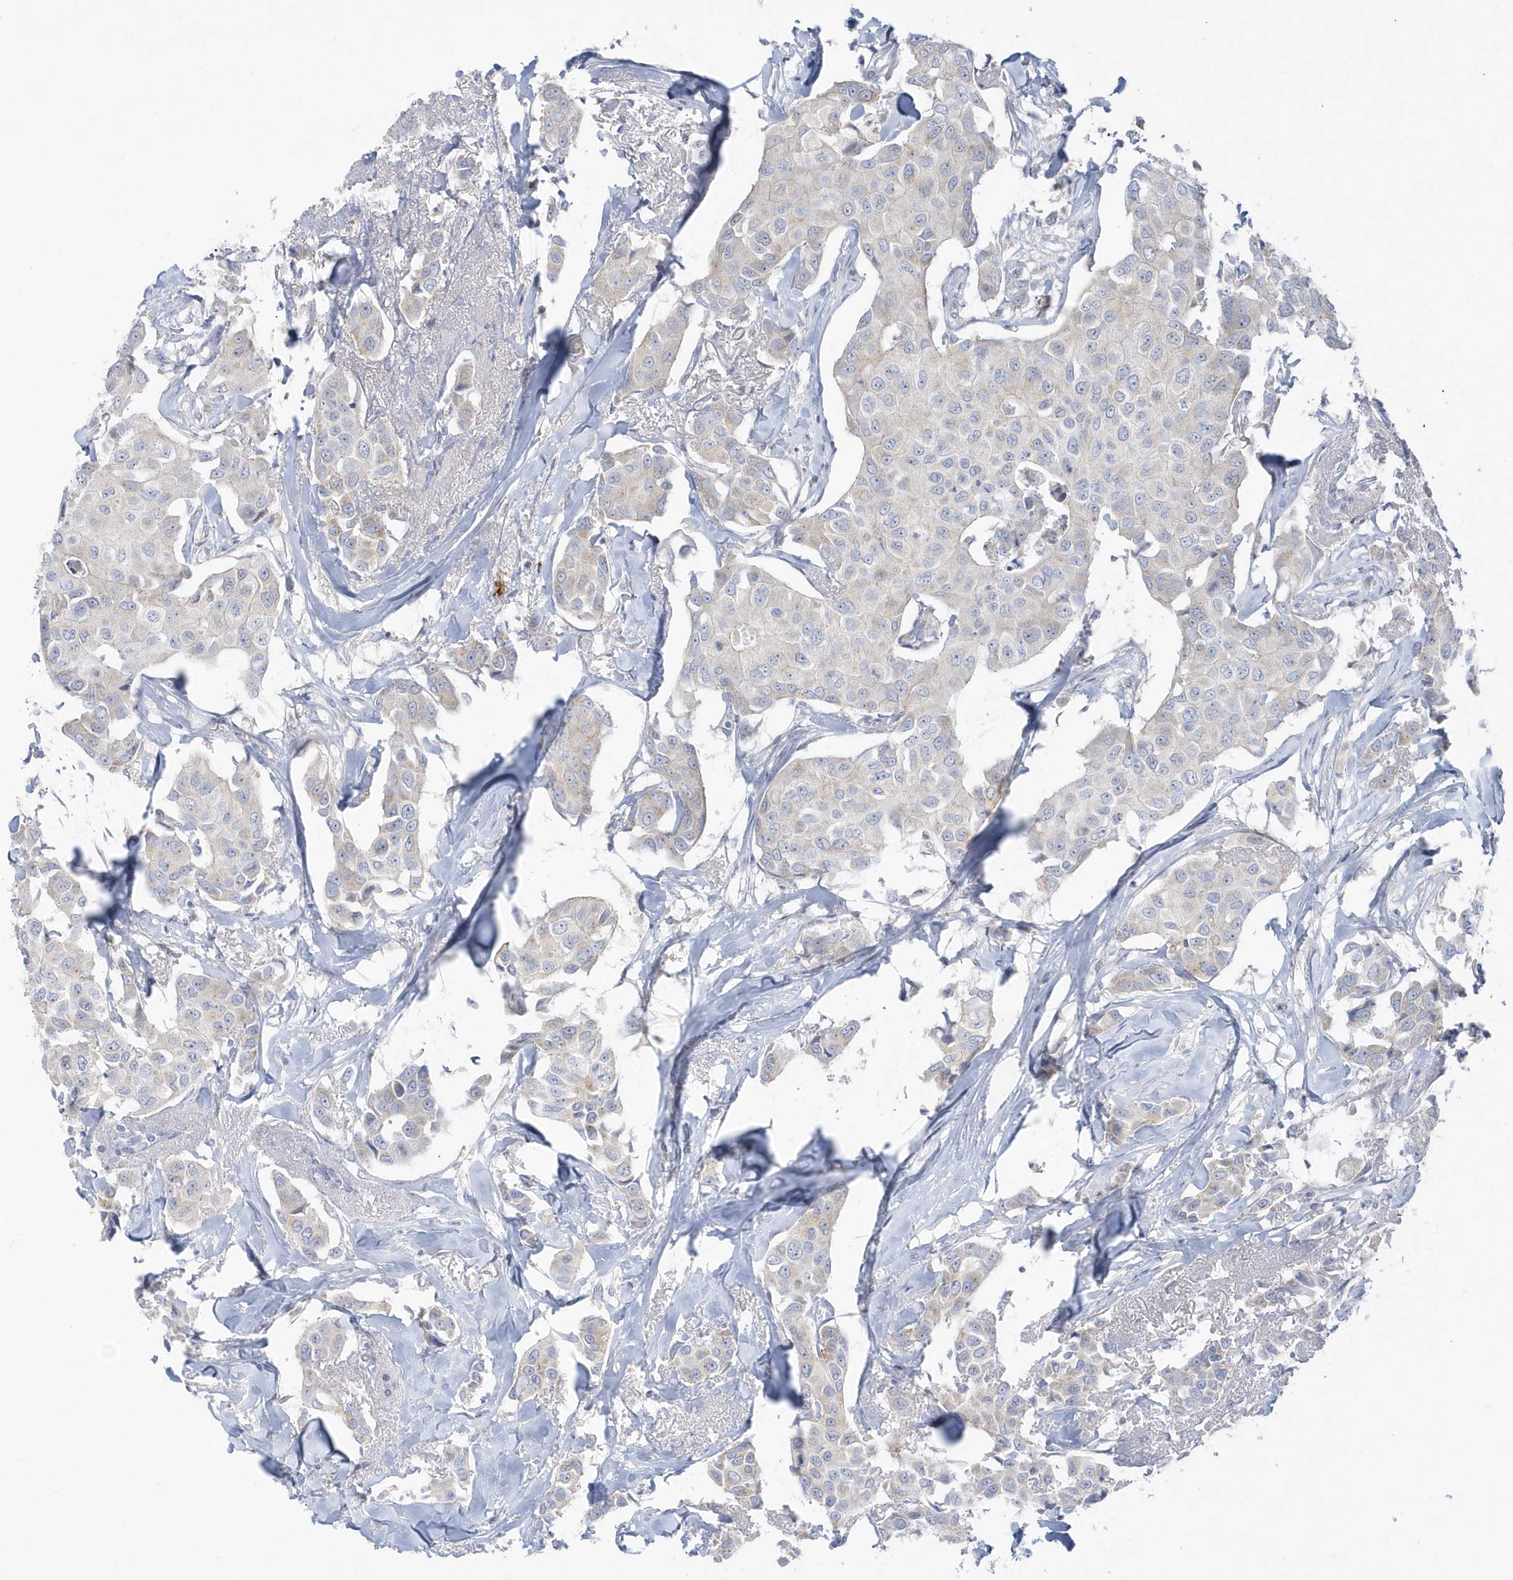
{"staining": {"intensity": "negative", "quantity": "none", "location": "none"}, "tissue": "breast cancer", "cell_type": "Tumor cells", "image_type": "cancer", "snomed": [{"axis": "morphology", "description": "Duct carcinoma"}, {"axis": "topography", "description": "Breast"}], "caption": "Immunohistochemical staining of human invasive ductal carcinoma (breast) reveals no significant expression in tumor cells.", "gene": "SEMA3D", "patient": {"sex": "female", "age": 80}}